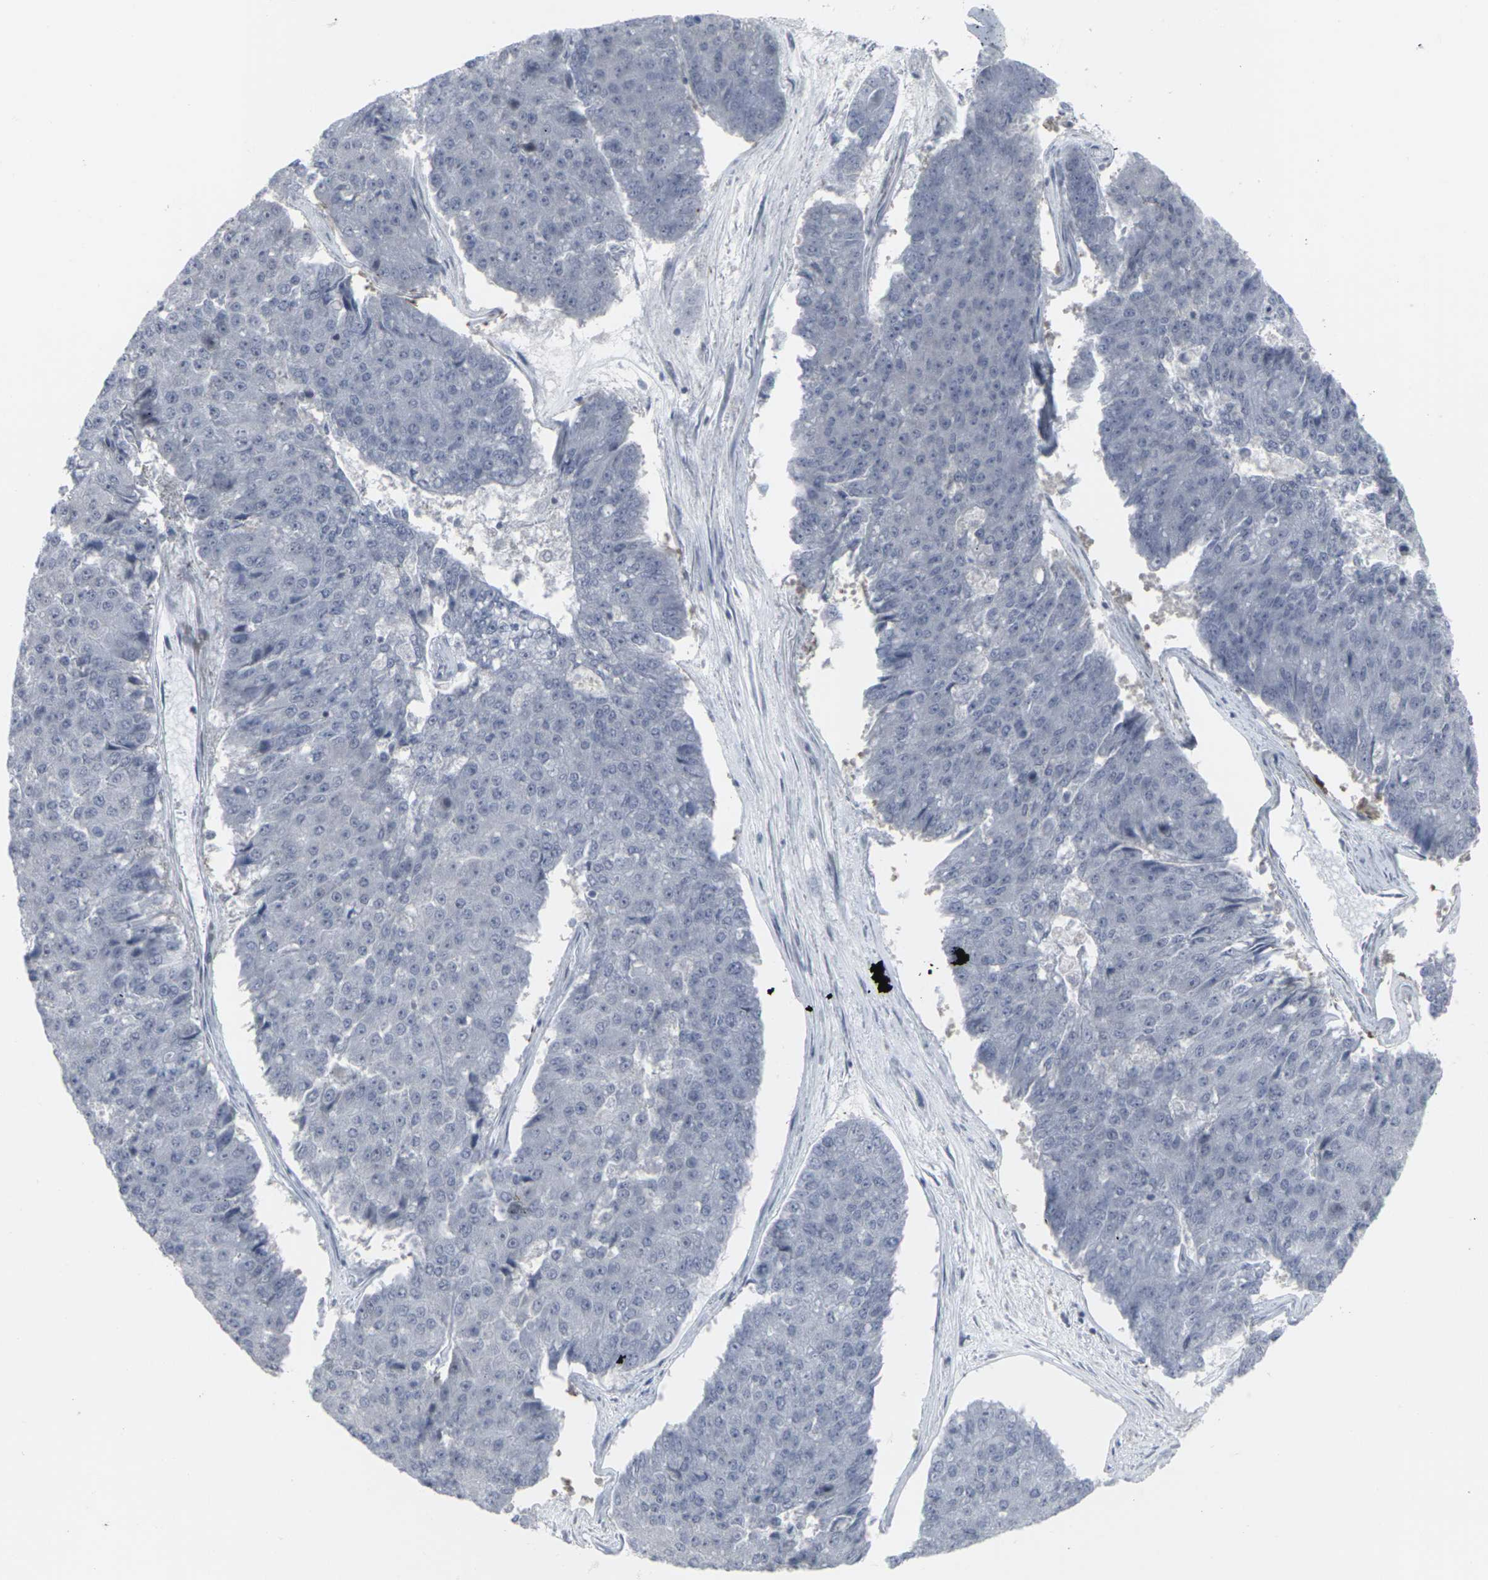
{"staining": {"intensity": "negative", "quantity": "none", "location": "none"}, "tissue": "pancreatic cancer", "cell_type": "Tumor cells", "image_type": "cancer", "snomed": [{"axis": "morphology", "description": "Adenocarcinoma, NOS"}, {"axis": "topography", "description": "Pancreas"}], "caption": "This is an immunohistochemistry image of pancreatic adenocarcinoma. There is no staining in tumor cells.", "gene": "APOBEC2", "patient": {"sex": "male", "age": 50}}